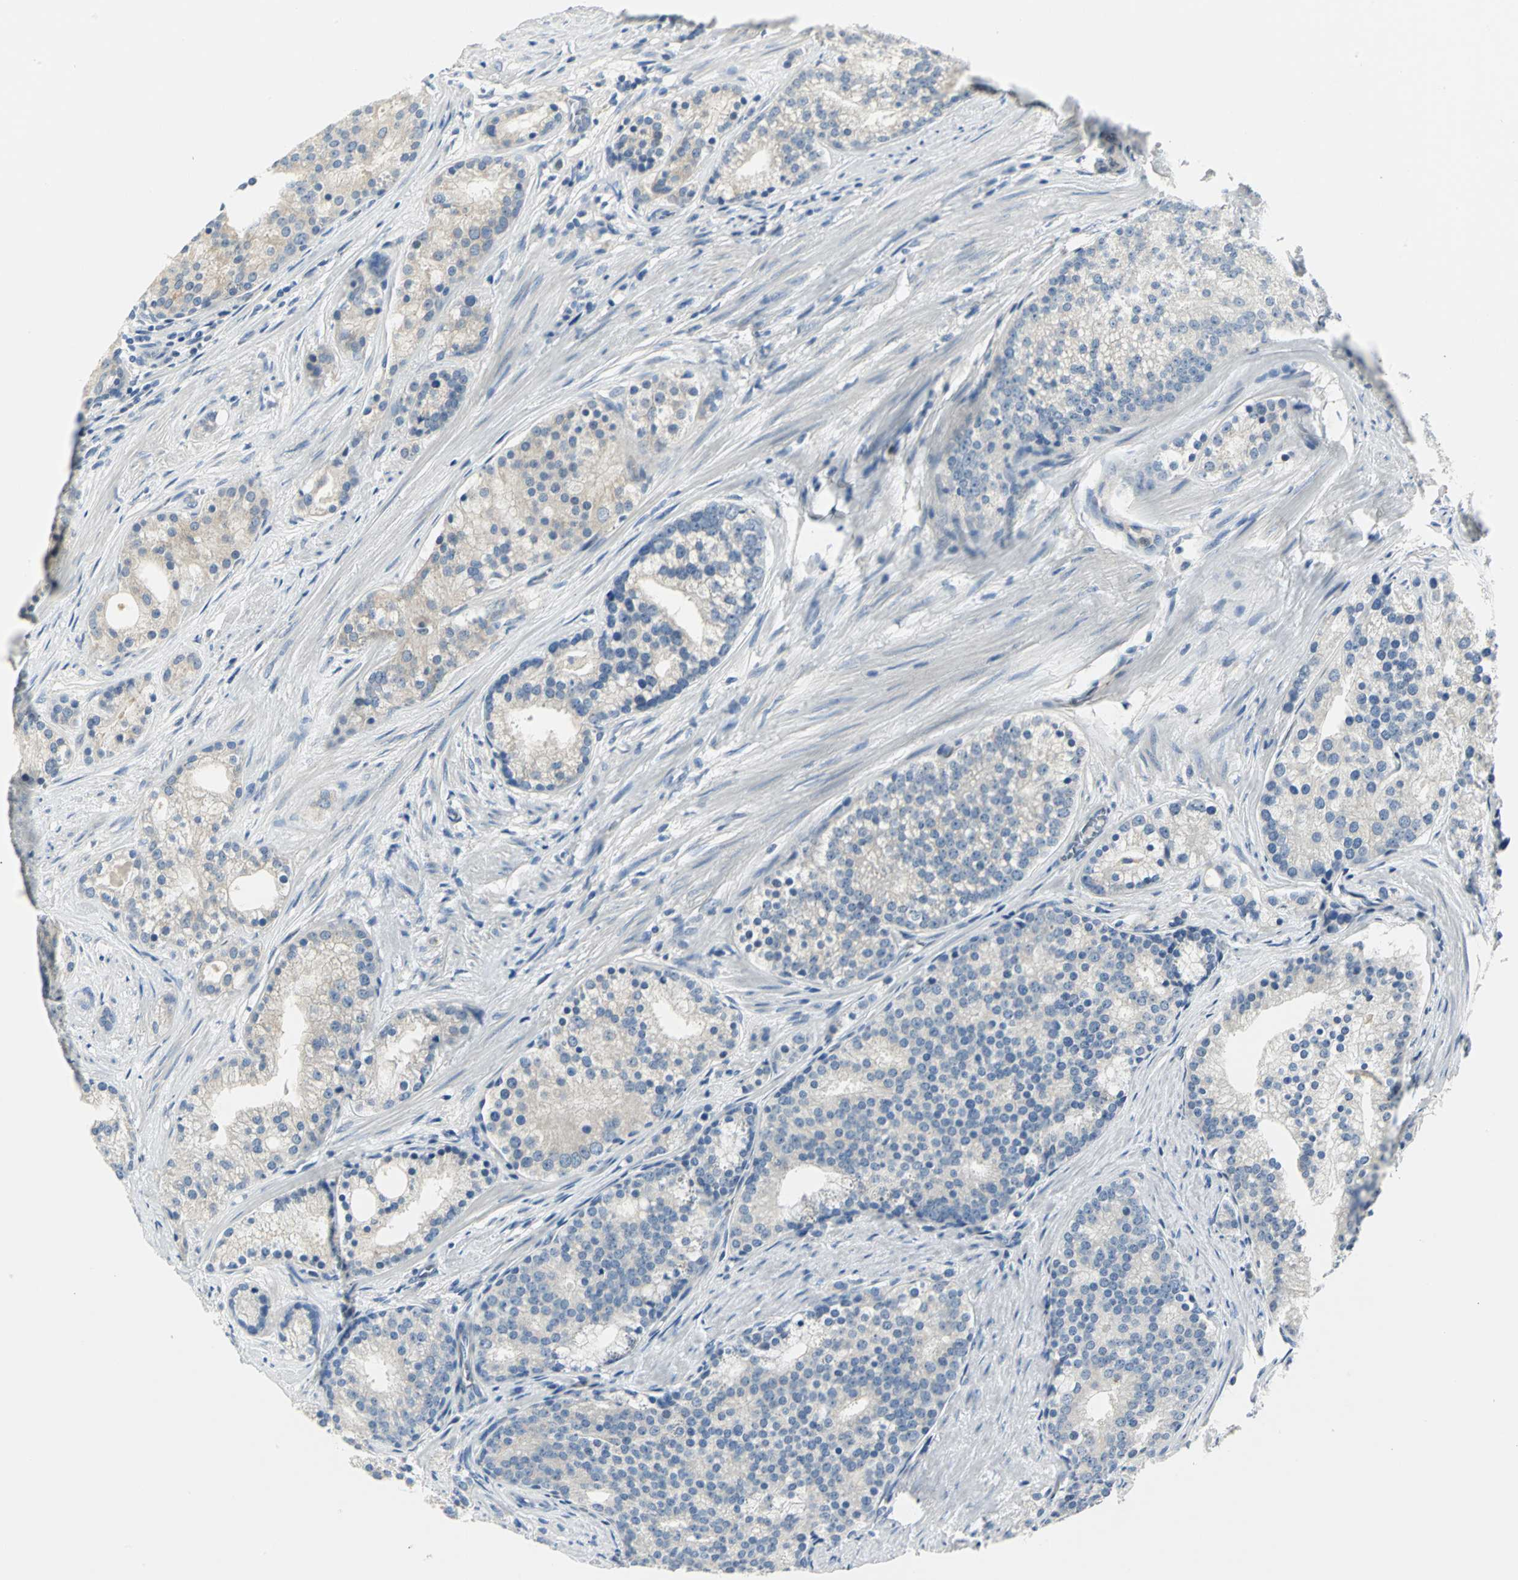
{"staining": {"intensity": "weak", "quantity": "<25%", "location": "cytoplasmic/membranous"}, "tissue": "prostate cancer", "cell_type": "Tumor cells", "image_type": "cancer", "snomed": [{"axis": "morphology", "description": "Adenocarcinoma, Low grade"}, {"axis": "topography", "description": "Prostate"}], "caption": "This is an IHC photomicrograph of human prostate cancer (low-grade adenocarcinoma). There is no expression in tumor cells.", "gene": "RIPOR1", "patient": {"sex": "male", "age": 71}}